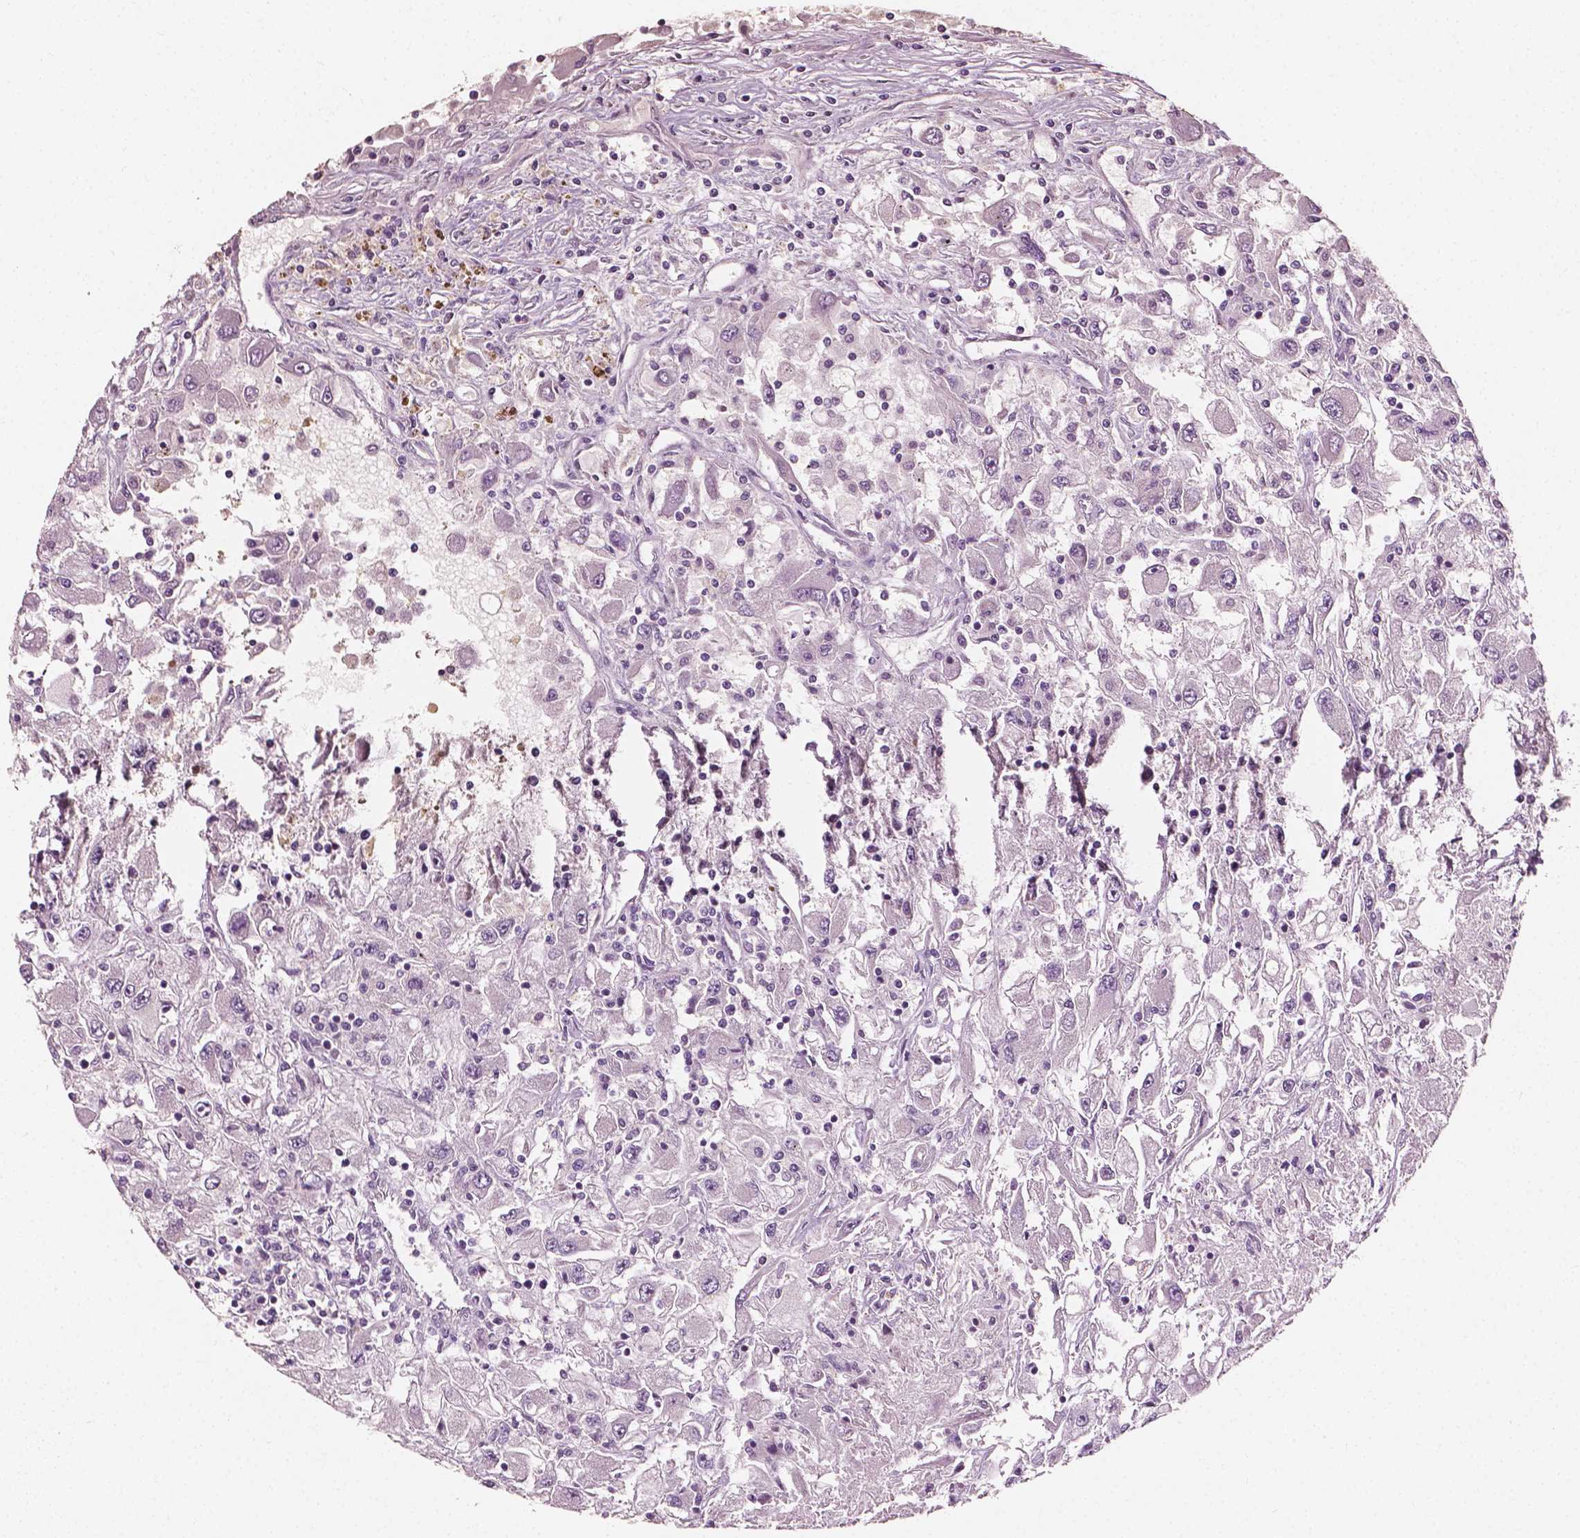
{"staining": {"intensity": "negative", "quantity": "none", "location": "none"}, "tissue": "renal cancer", "cell_type": "Tumor cells", "image_type": "cancer", "snomed": [{"axis": "morphology", "description": "Adenocarcinoma, NOS"}, {"axis": "topography", "description": "Kidney"}], "caption": "This is an immunohistochemistry (IHC) image of human renal adenocarcinoma. There is no staining in tumor cells.", "gene": "PLA2R1", "patient": {"sex": "female", "age": 67}}